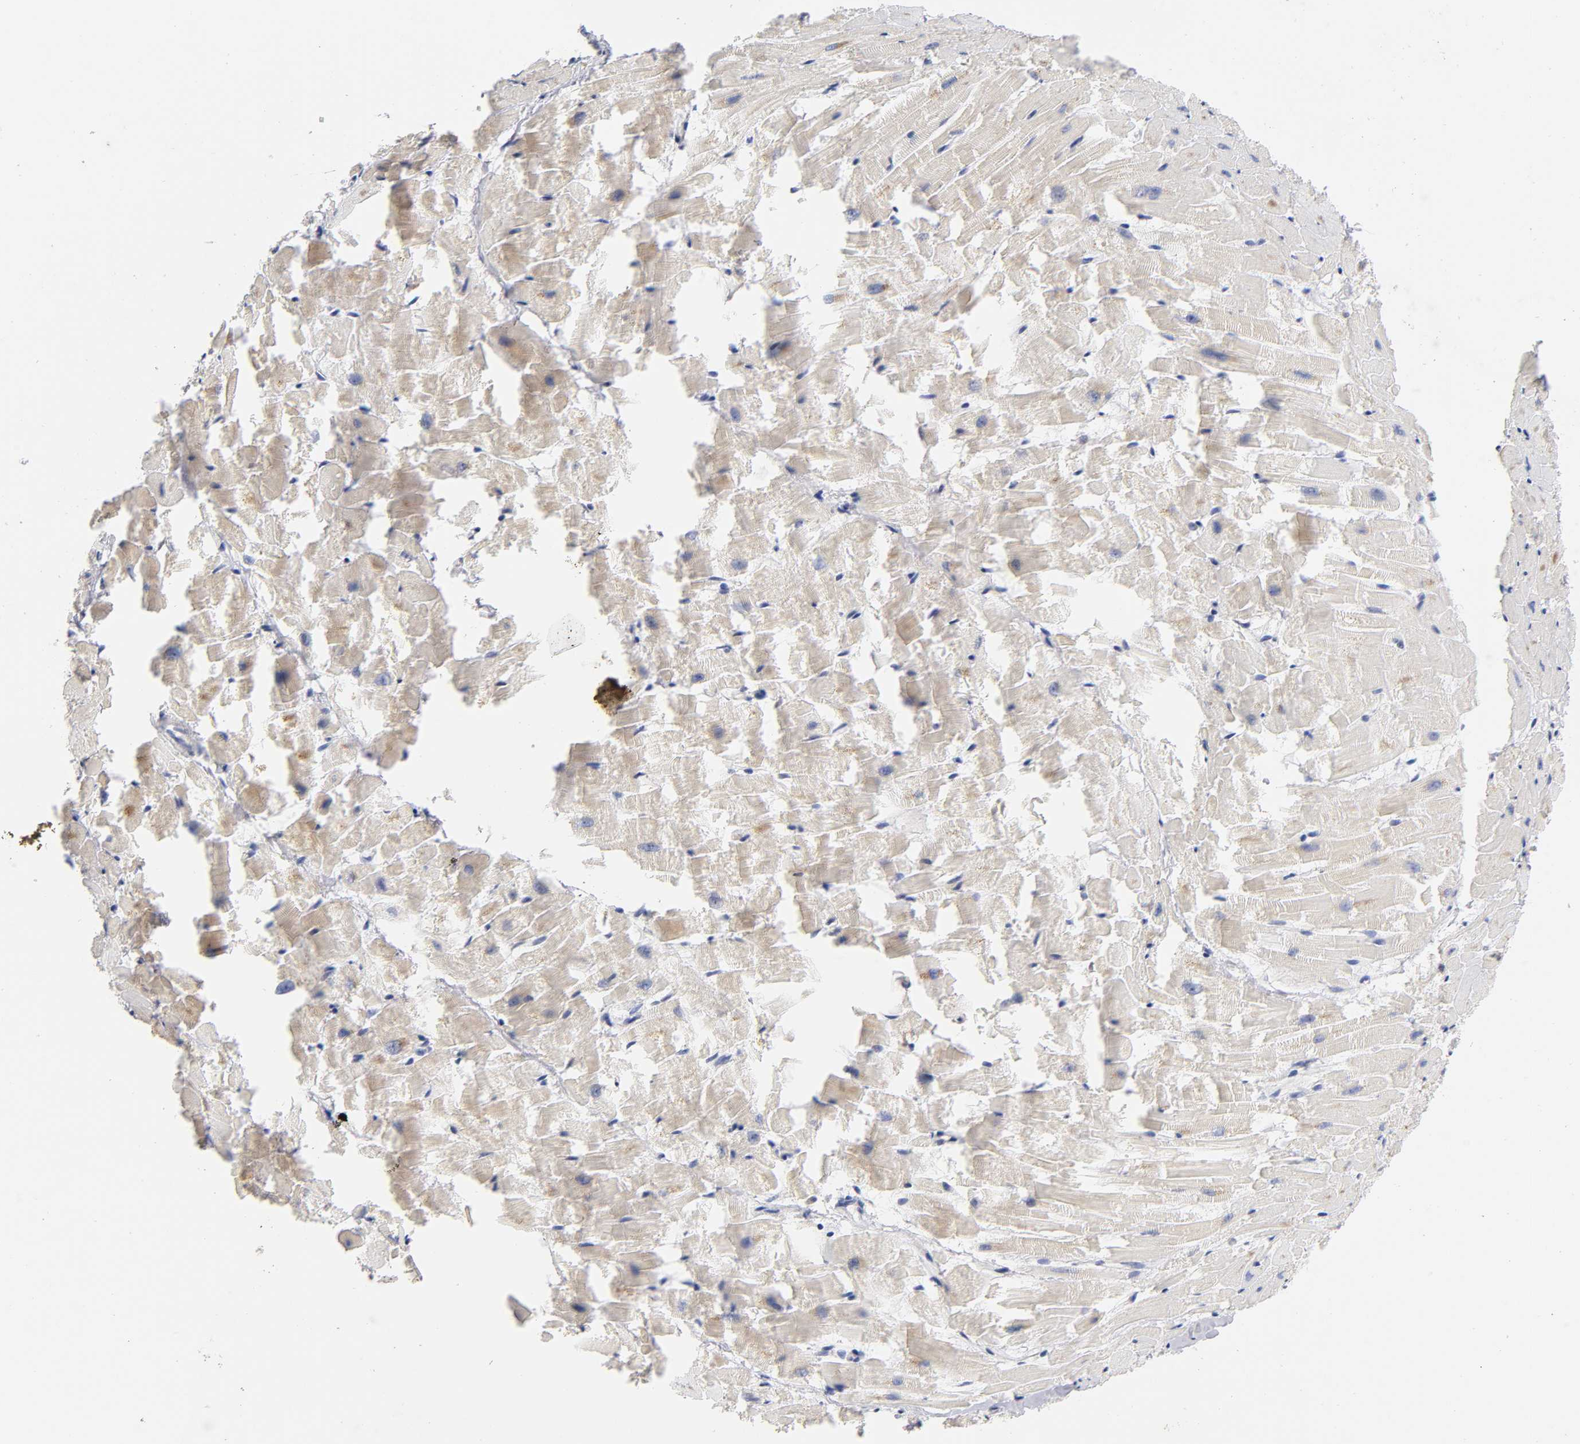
{"staining": {"intensity": "weak", "quantity": "25%-75%", "location": "cytoplasmic/membranous"}, "tissue": "heart muscle", "cell_type": "Cardiomyocytes", "image_type": "normal", "snomed": [{"axis": "morphology", "description": "Normal tissue, NOS"}, {"axis": "topography", "description": "Heart"}], "caption": "Immunohistochemical staining of benign human heart muscle reveals 25%-75% levels of weak cytoplasmic/membranous protein expression in approximately 25%-75% of cardiomyocytes.", "gene": "RUNX1", "patient": {"sex": "female", "age": 19}}